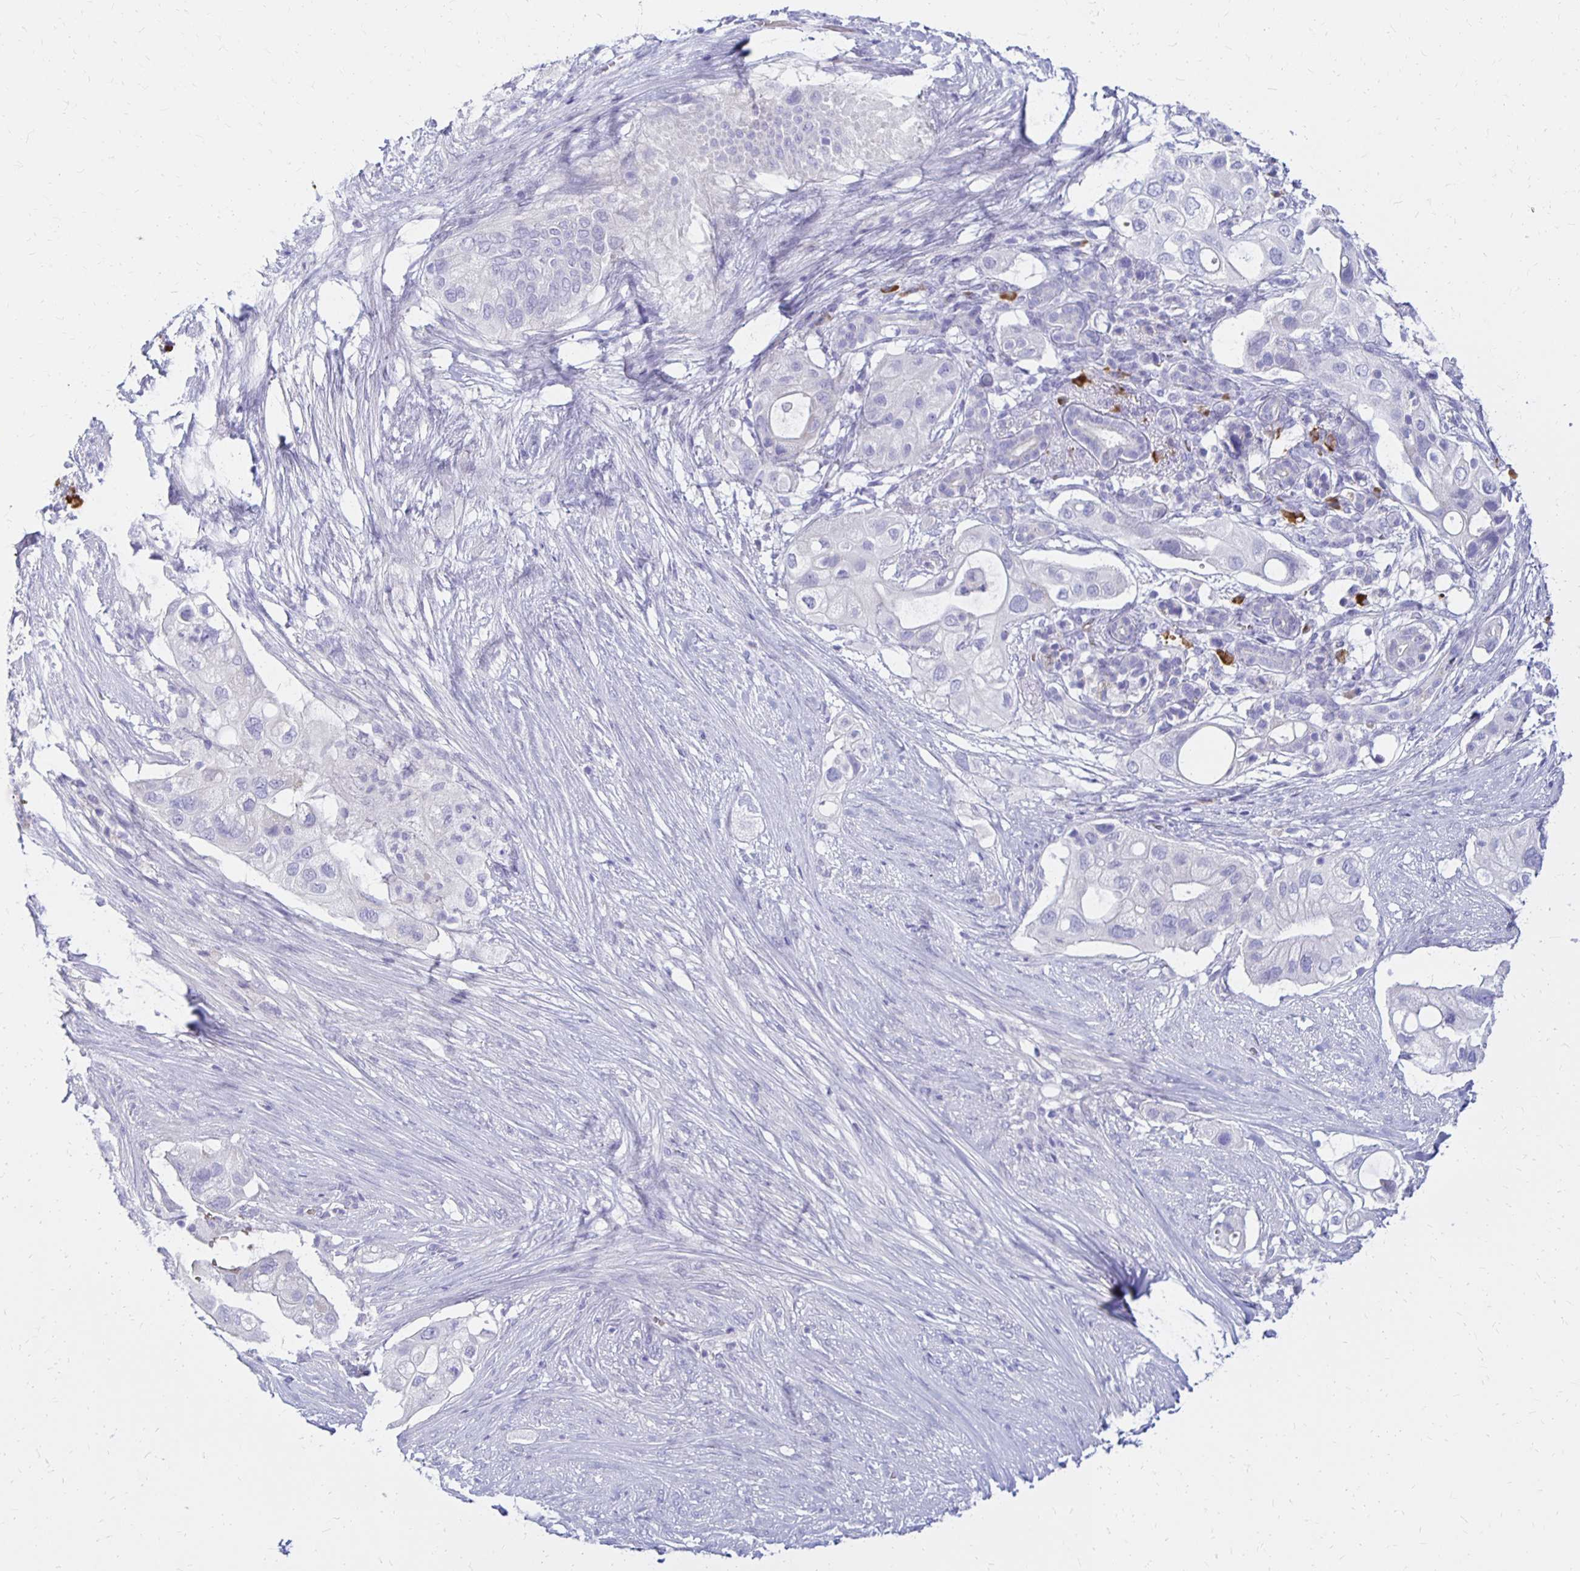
{"staining": {"intensity": "negative", "quantity": "none", "location": "none"}, "tissue": "pancreatic cancer", "cell_type": "Tumor cells", "image_type": "cancer", "snomed": [{"axis": "morphology", "description": "Adenocarcinoma, NOS"}, {"axis": "topography", "description": "Pancreas"}], "caption": "Photomicrograph shows no protein positivity in tumor cells of pancreatic adenocarcinoma tissue.", "gene": "FNTB", "patient": {"sex": "female", "age": 72}}